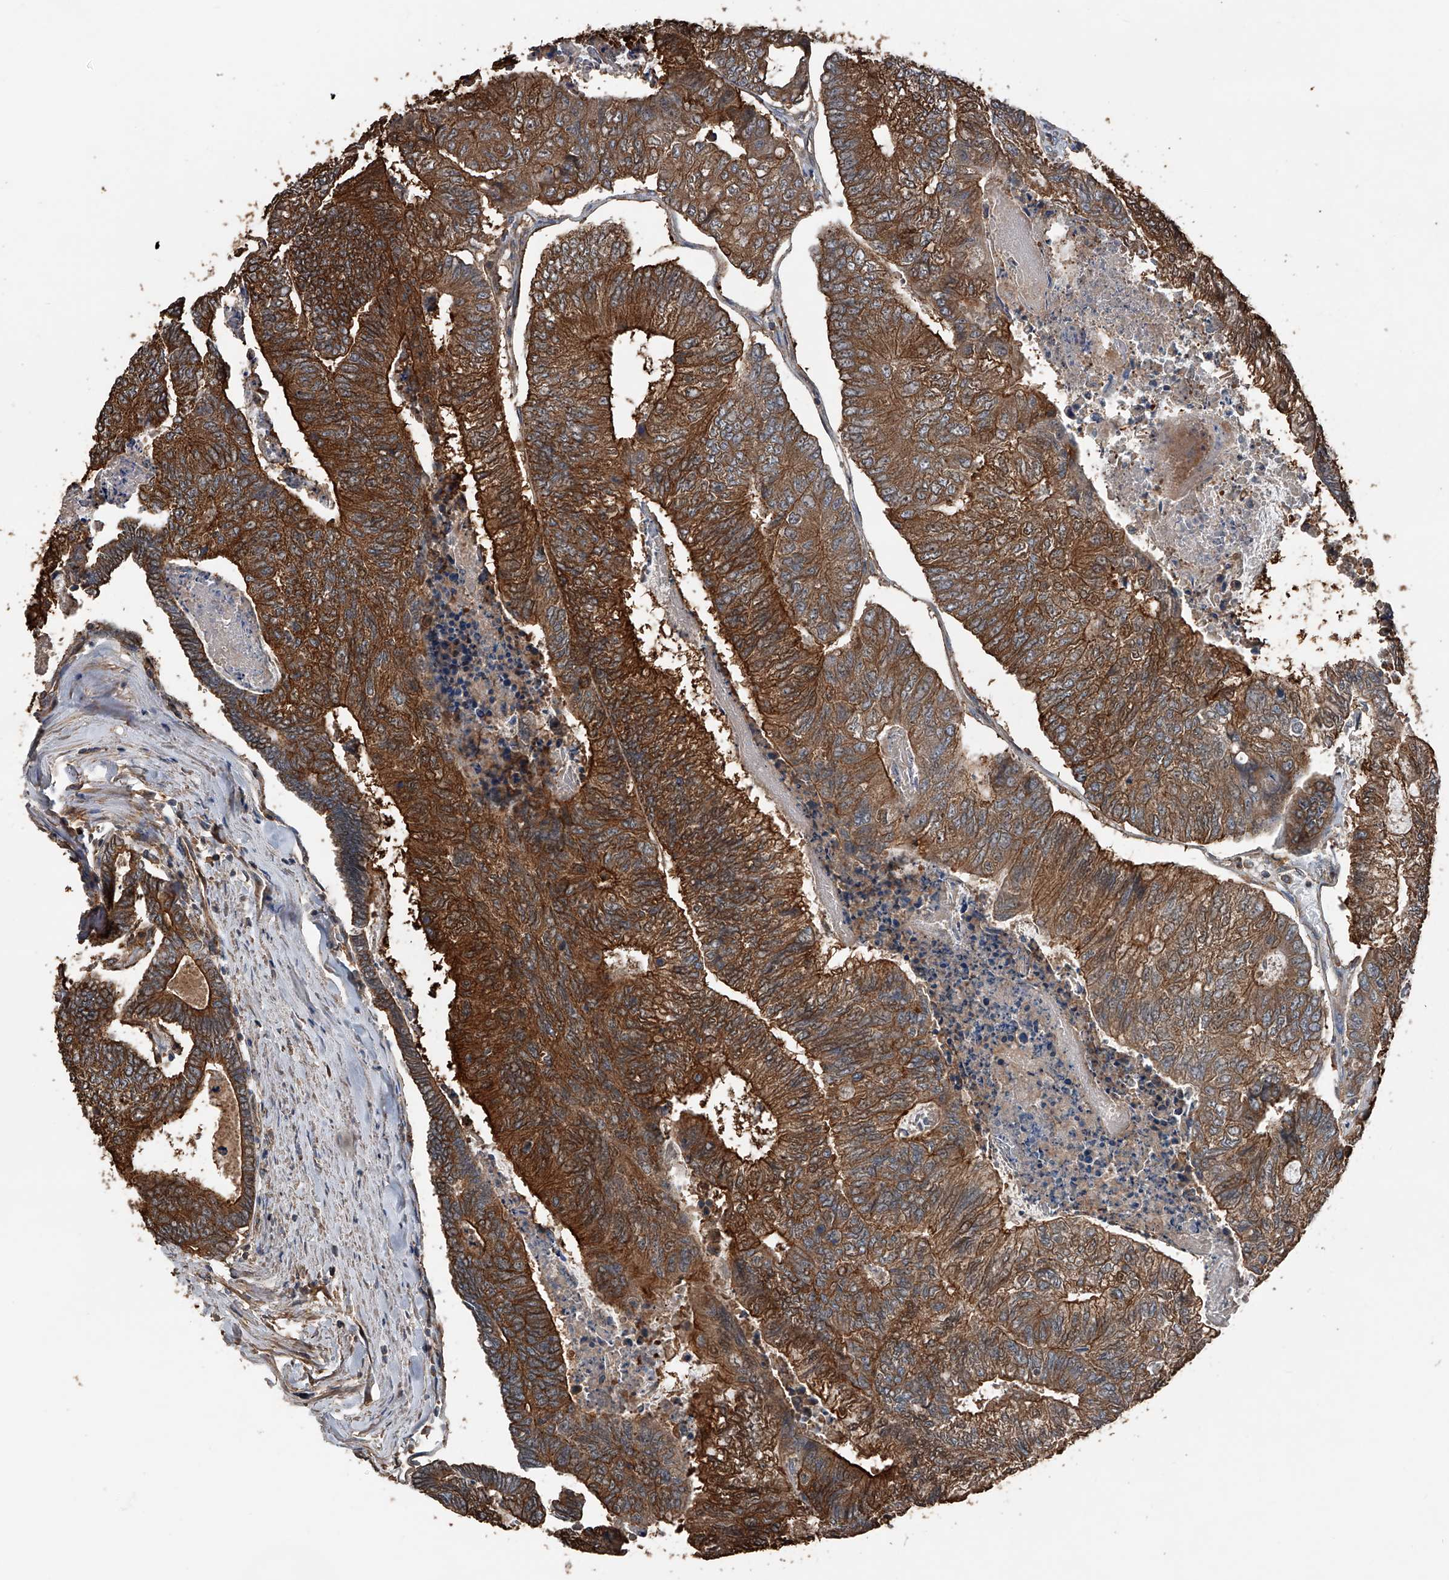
{"staining": {"intensity": "strong", "quantity": ">75%", "location": "cytoplasmic/membranous"}, "tissue": "colorectal cancer", "cell_type": "Tumor cells", "image_type": "cancer", "snomed": [{"axis": "morphology", "description": "Adenocarcinoma, NOS"}, {"axis": "topography", "description": "Colon"}], "caption": "Immunohistochemical staining of adenocarcinoma (colorectal) exhibits high levels of strong cytoplasmic/membranous positivity in approximately >75% of tumor cells.", "gene": "KCNJ2", "patient": {"sex": "female", "age": 67}}